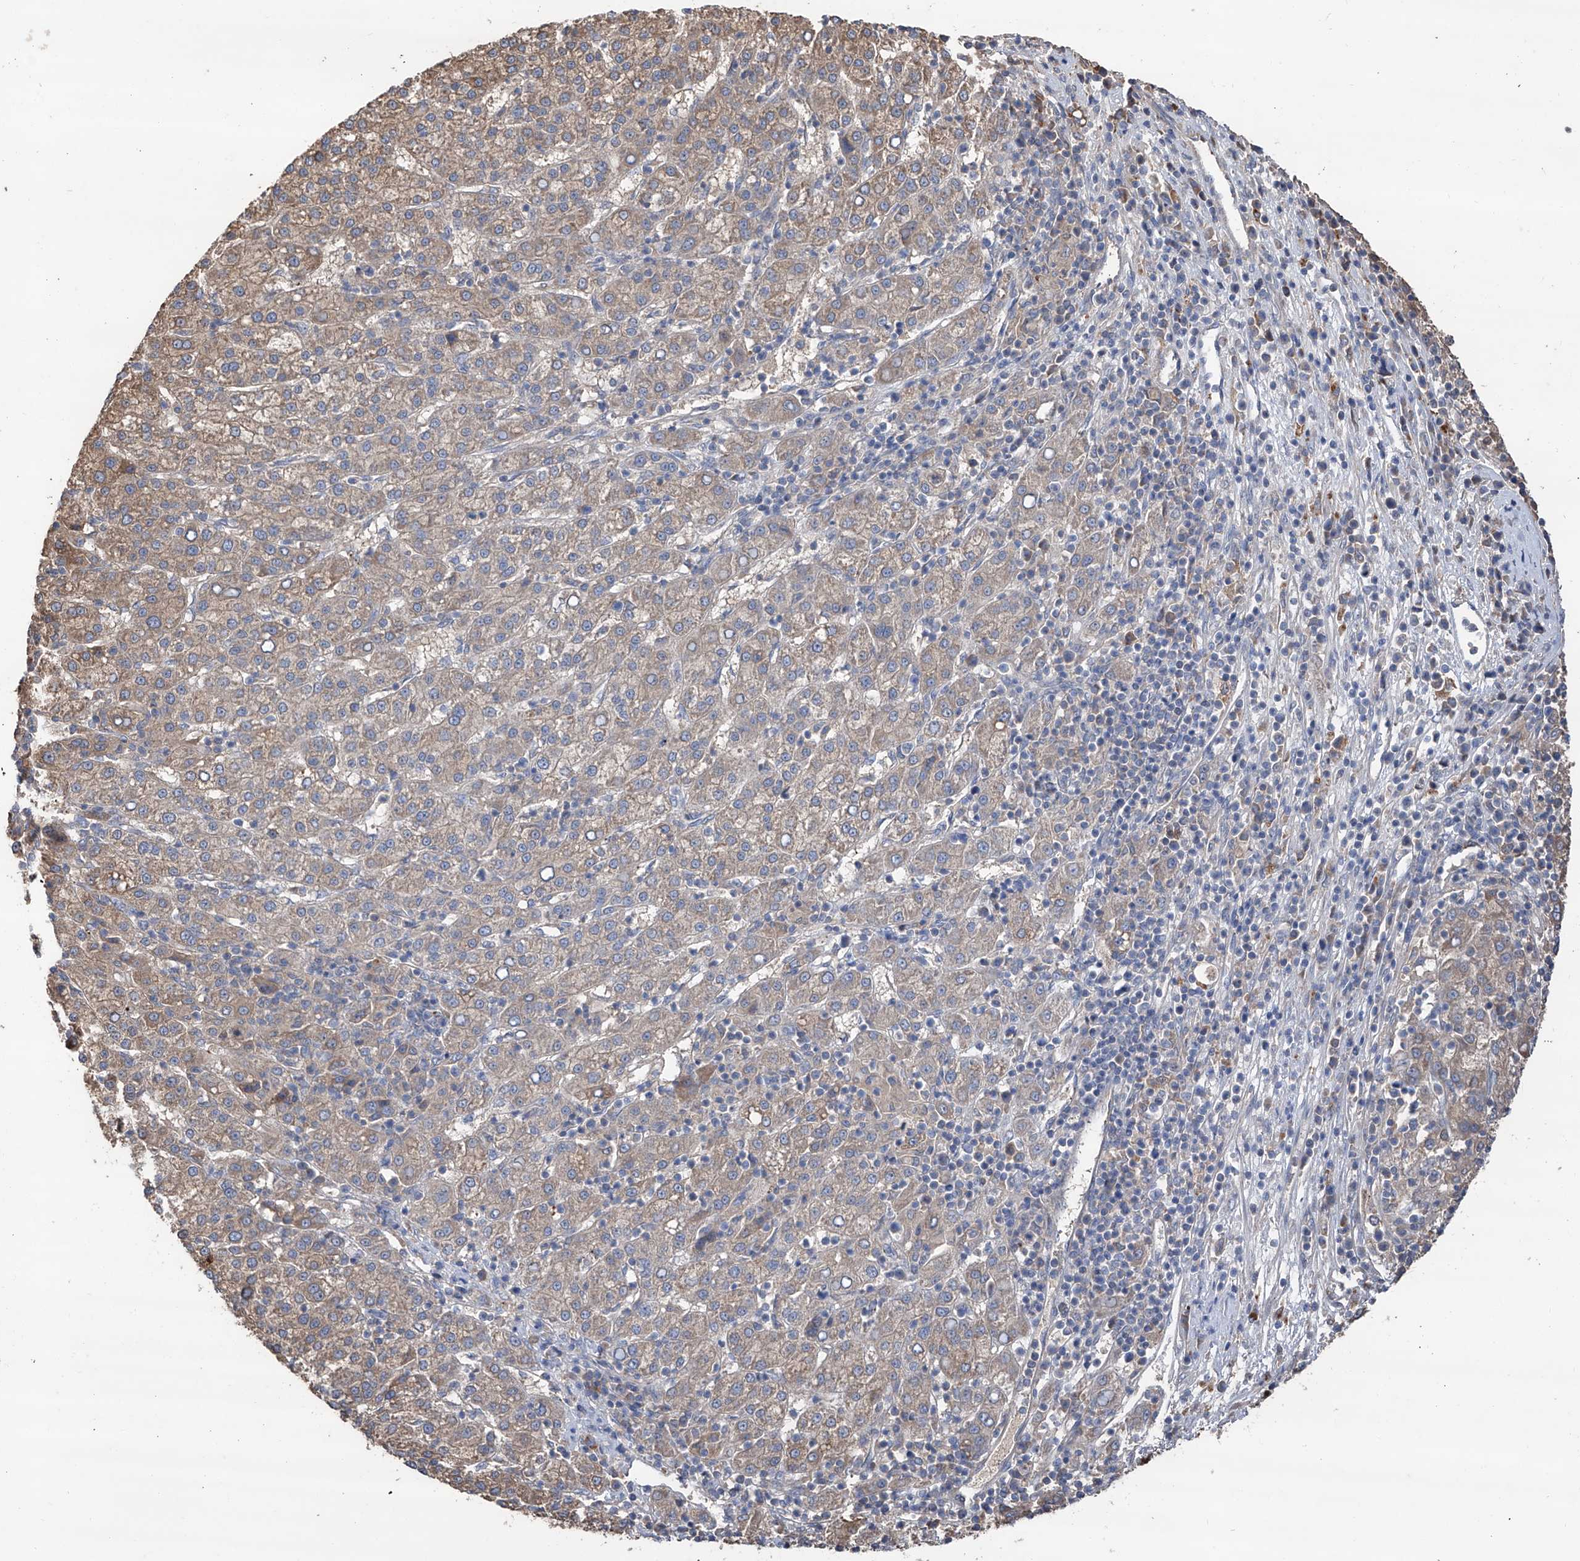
{"staining": {"intensity": "weak", "quantity": ">75%", "location": "cytoplasmic/membranous"}, "tissue": "liver cancer", "cell_type": "Tumor cells", "image_type": "cancer", "snomed": [{"axis": "morphology", "description": "Carcinoma, Hepatocellular, NOS"}, {"axis": "topography", "description": "Liver"}], "caption": "Liver cancer was stained to show a protein in brown. There is low levels of weak cytoplasmic/membranous positivity in approximately >75% of tumor cells.", "gene": "EDN1", "patient": {"sex": "female", "age": 58}}